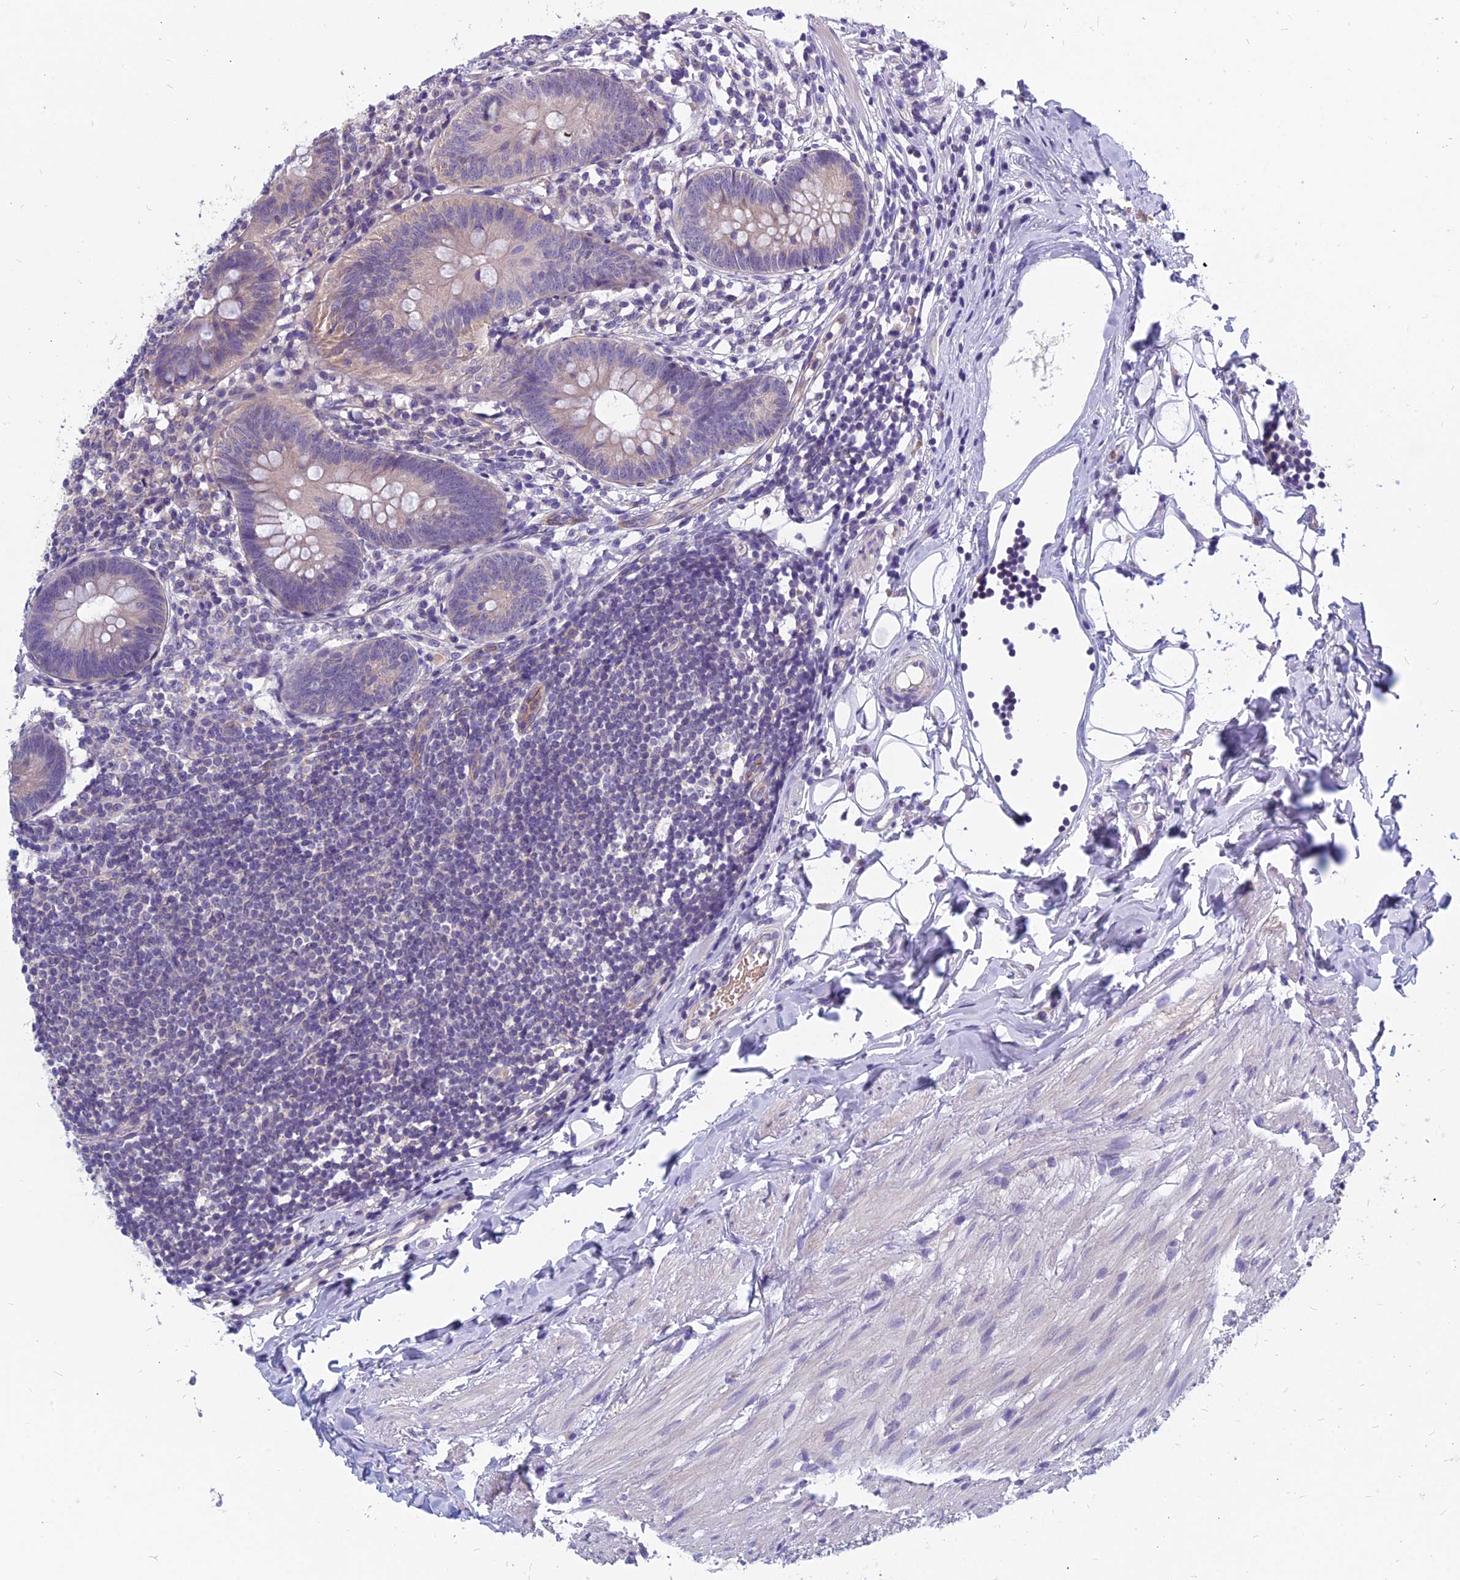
{"staining": {"intensity": "weak", "quantity": "<25%", "location": "cytoplasmic/membranous"}, "tissue": "appendix", "cell_type": "Glandular cells", "image_type": "normal", "snomed": [{"axis": "morphology", "description": "Normal tissue, NOS"}, {"axis": "topography", "description": "Appendix"}], "caption": "Image shows no significant protein staining in glandular cells of unremarkable appendix.", "gene": "RBM41", "patient": {"sex": "female", "age": 62}}